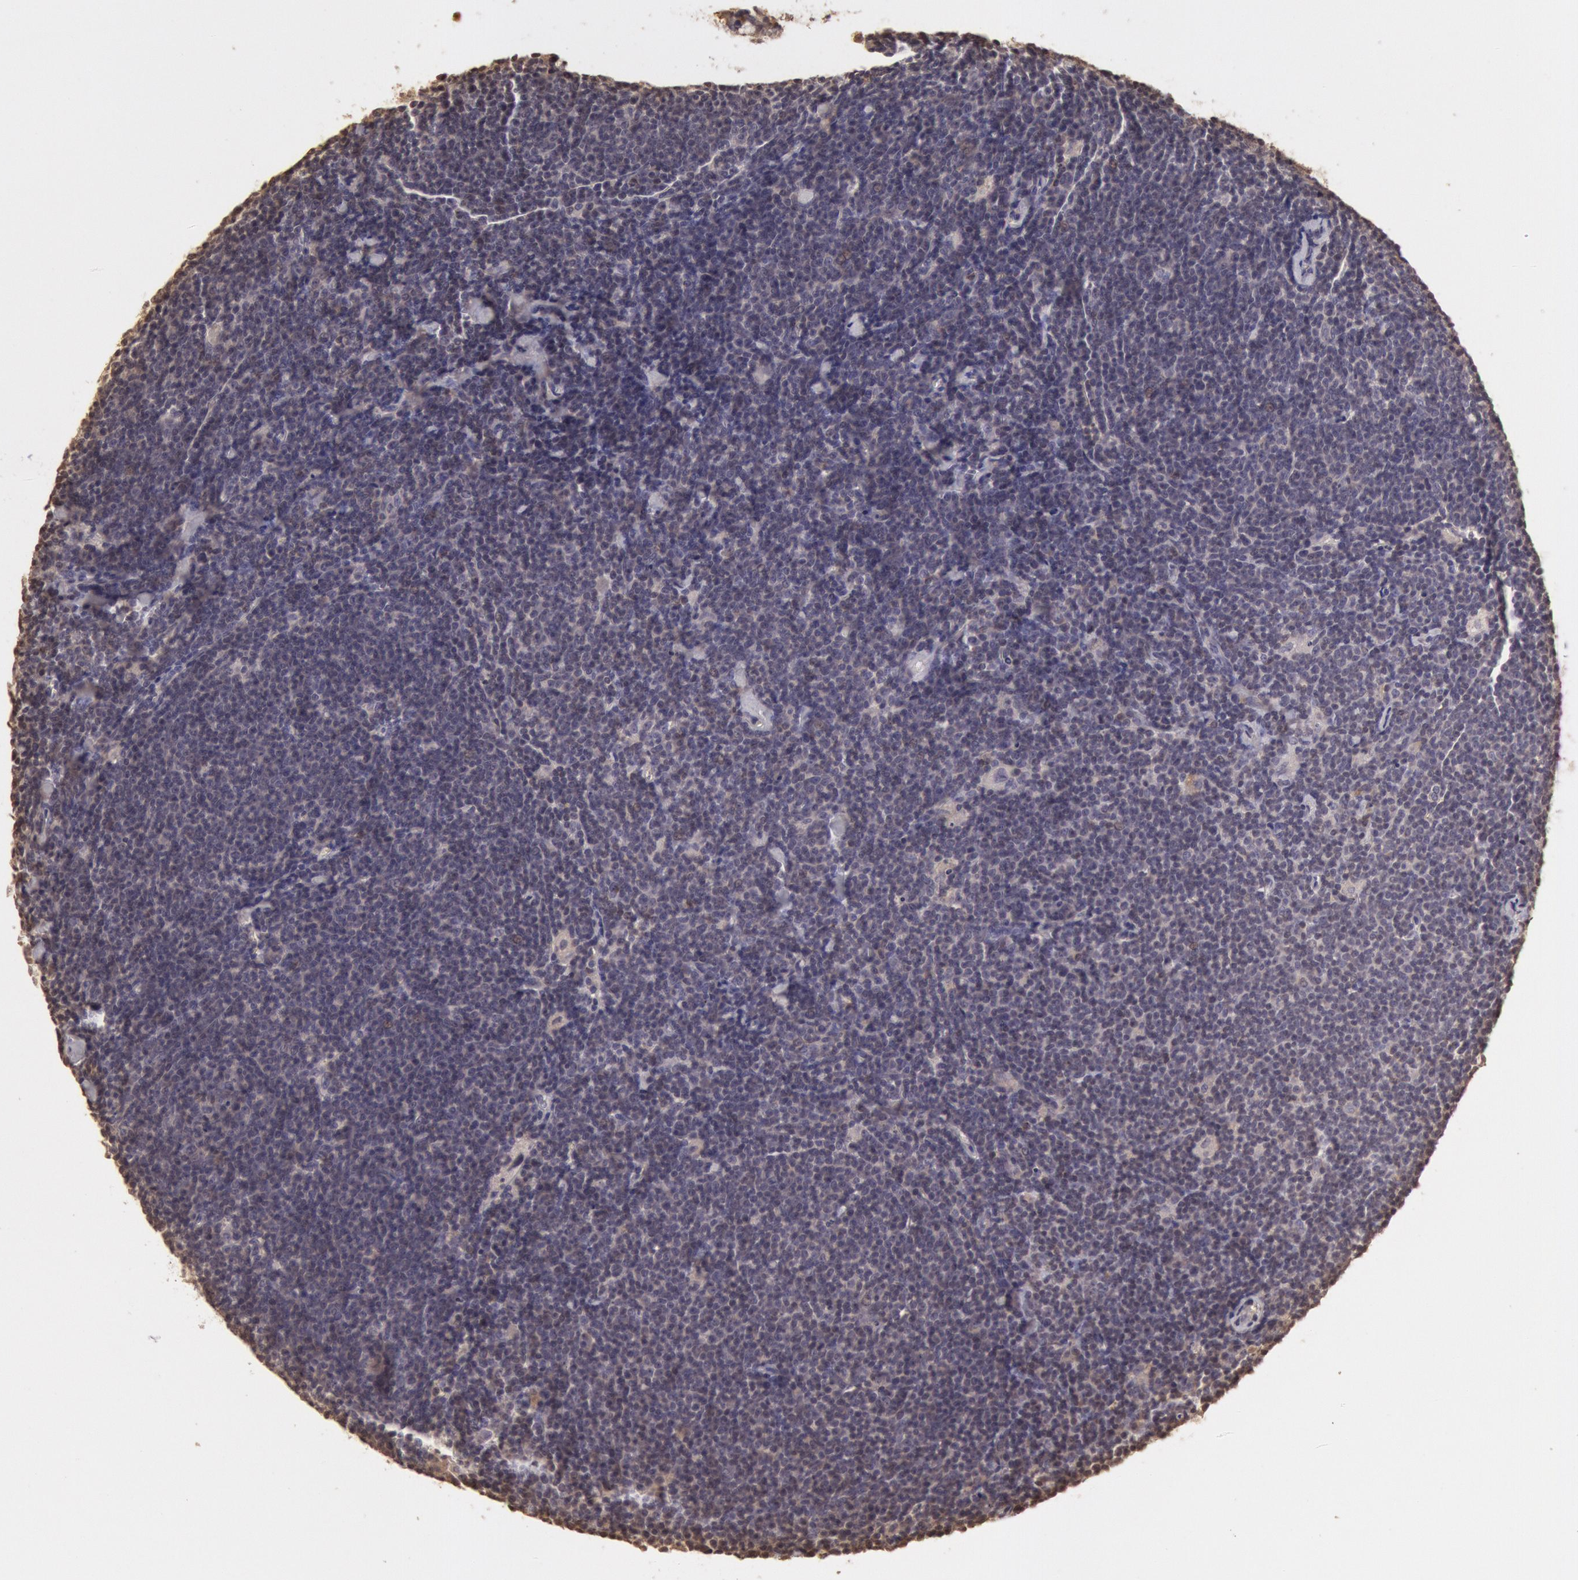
{"staining": {"intensity": "negative", "quantity": "none", "location": "none"}, "tissue": "lymphoma", "cell_type": "Tumor cells", "image_type": "cancer", "snomed": [{"axis": "morphology", "description": "Malignant lymphoma, non-Hodgkin's type, Low grade"}, {"axis": "topography", "description": "Lymph node"}], "caption": "DAB immunohistochemical staining of human malignant lymphoma, non-Hodgkin's type (low-grade) shows no significant staining in tumor cells.", "gene": "SOD1", "patient": {"sex": "male", "age": 65}}